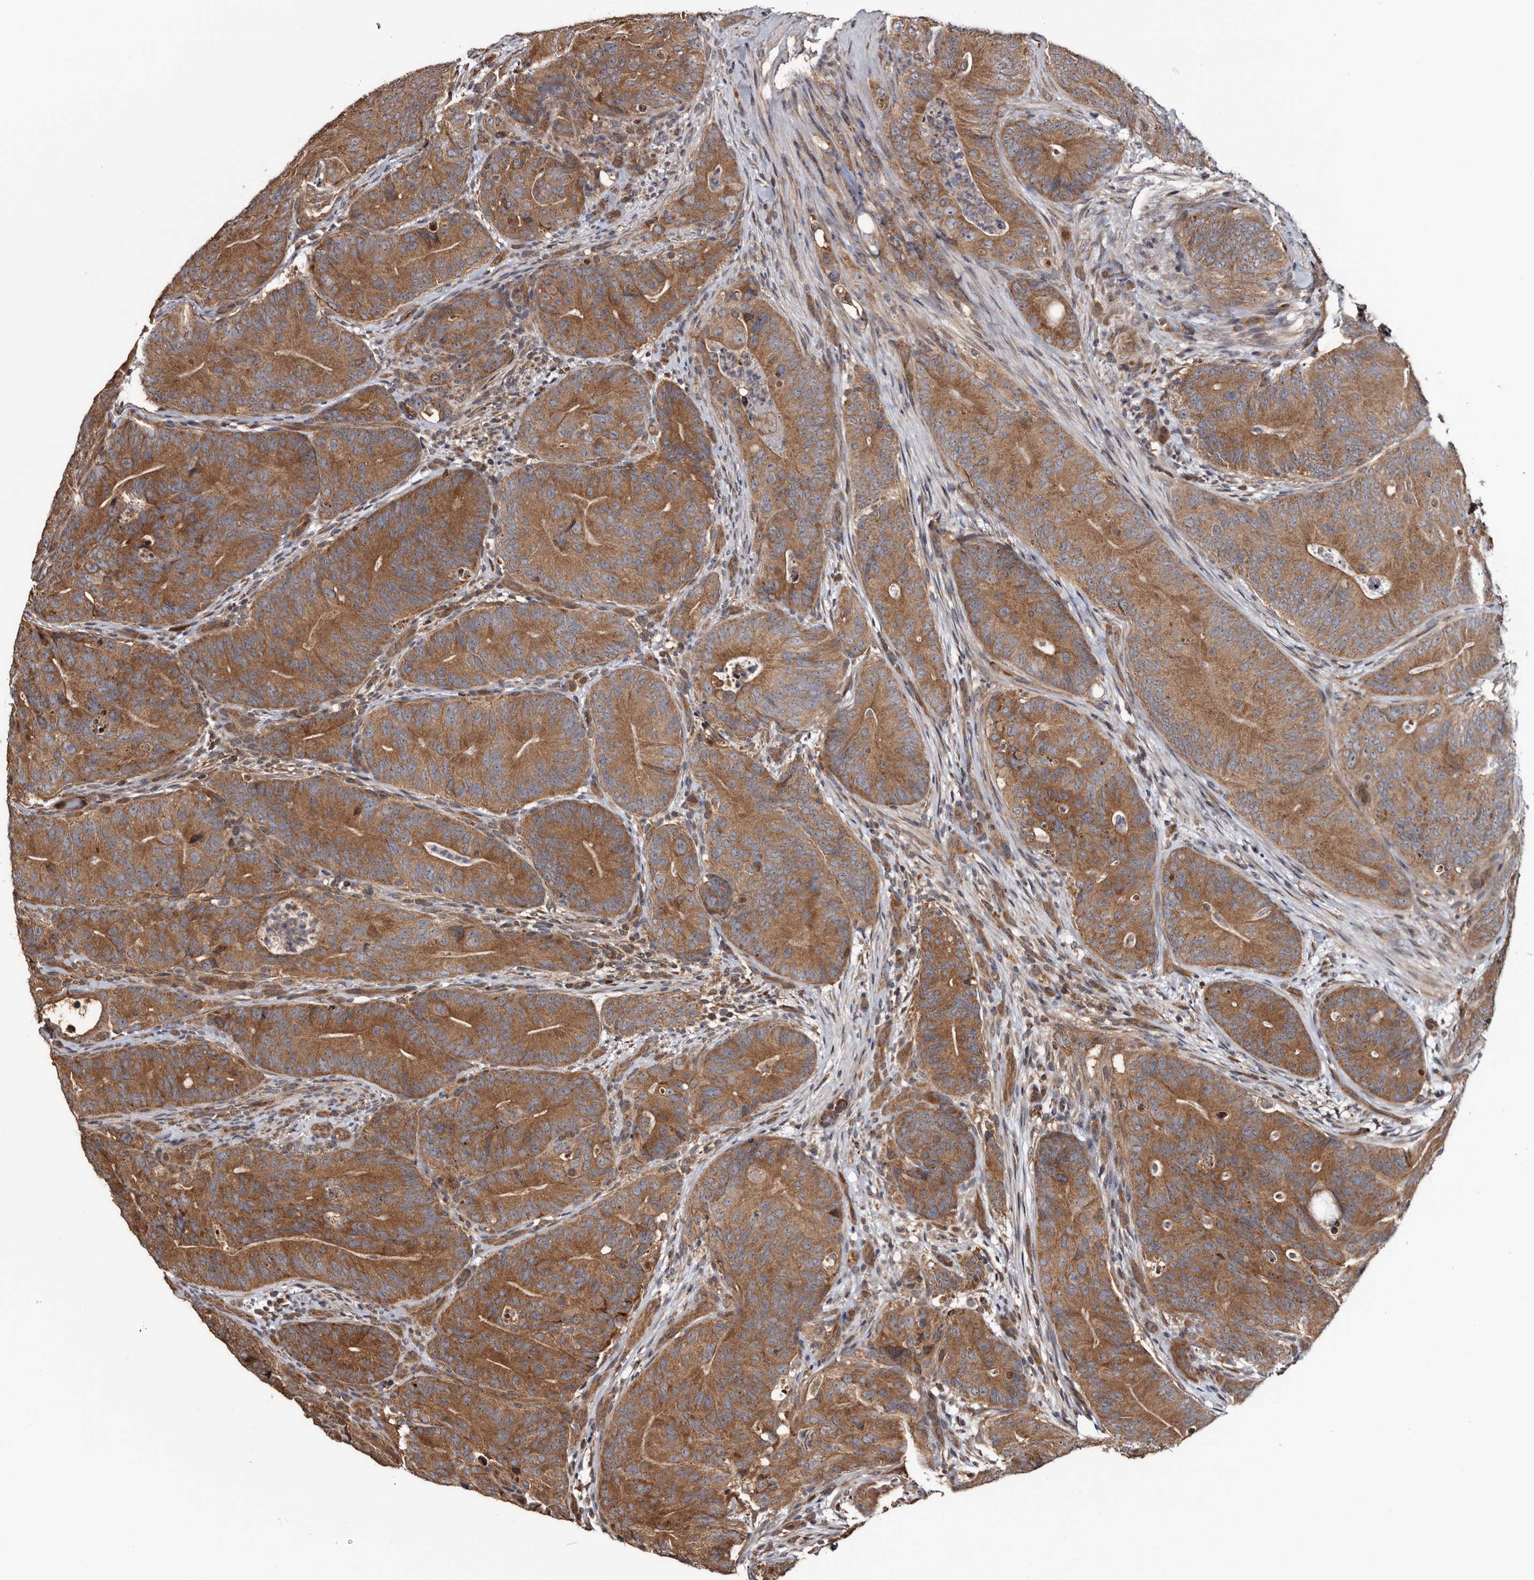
{"staining": {"intensity": "strong", "quantity": ">75%", "location": "cytoplasmic/membranous"}, "tissue": "colorectal cancer", "cell_type": "Tumor cells", "image_type": "cancer", "snomed": [{"axis": "morphology", "description": "Normal tissue, NOS"}, {"axis": "topography", "description": "Colon"}], "caption": "Colorectal cancer stained with DAB (3,3'-diaminobenzidine) immunohistochemistry demonstrates high levels of strong cytoplasmic/membranous staining in approximately >75% of tumor cells.", "gene": "TTI2", "patient": {"sex": "female", "age": 82}}